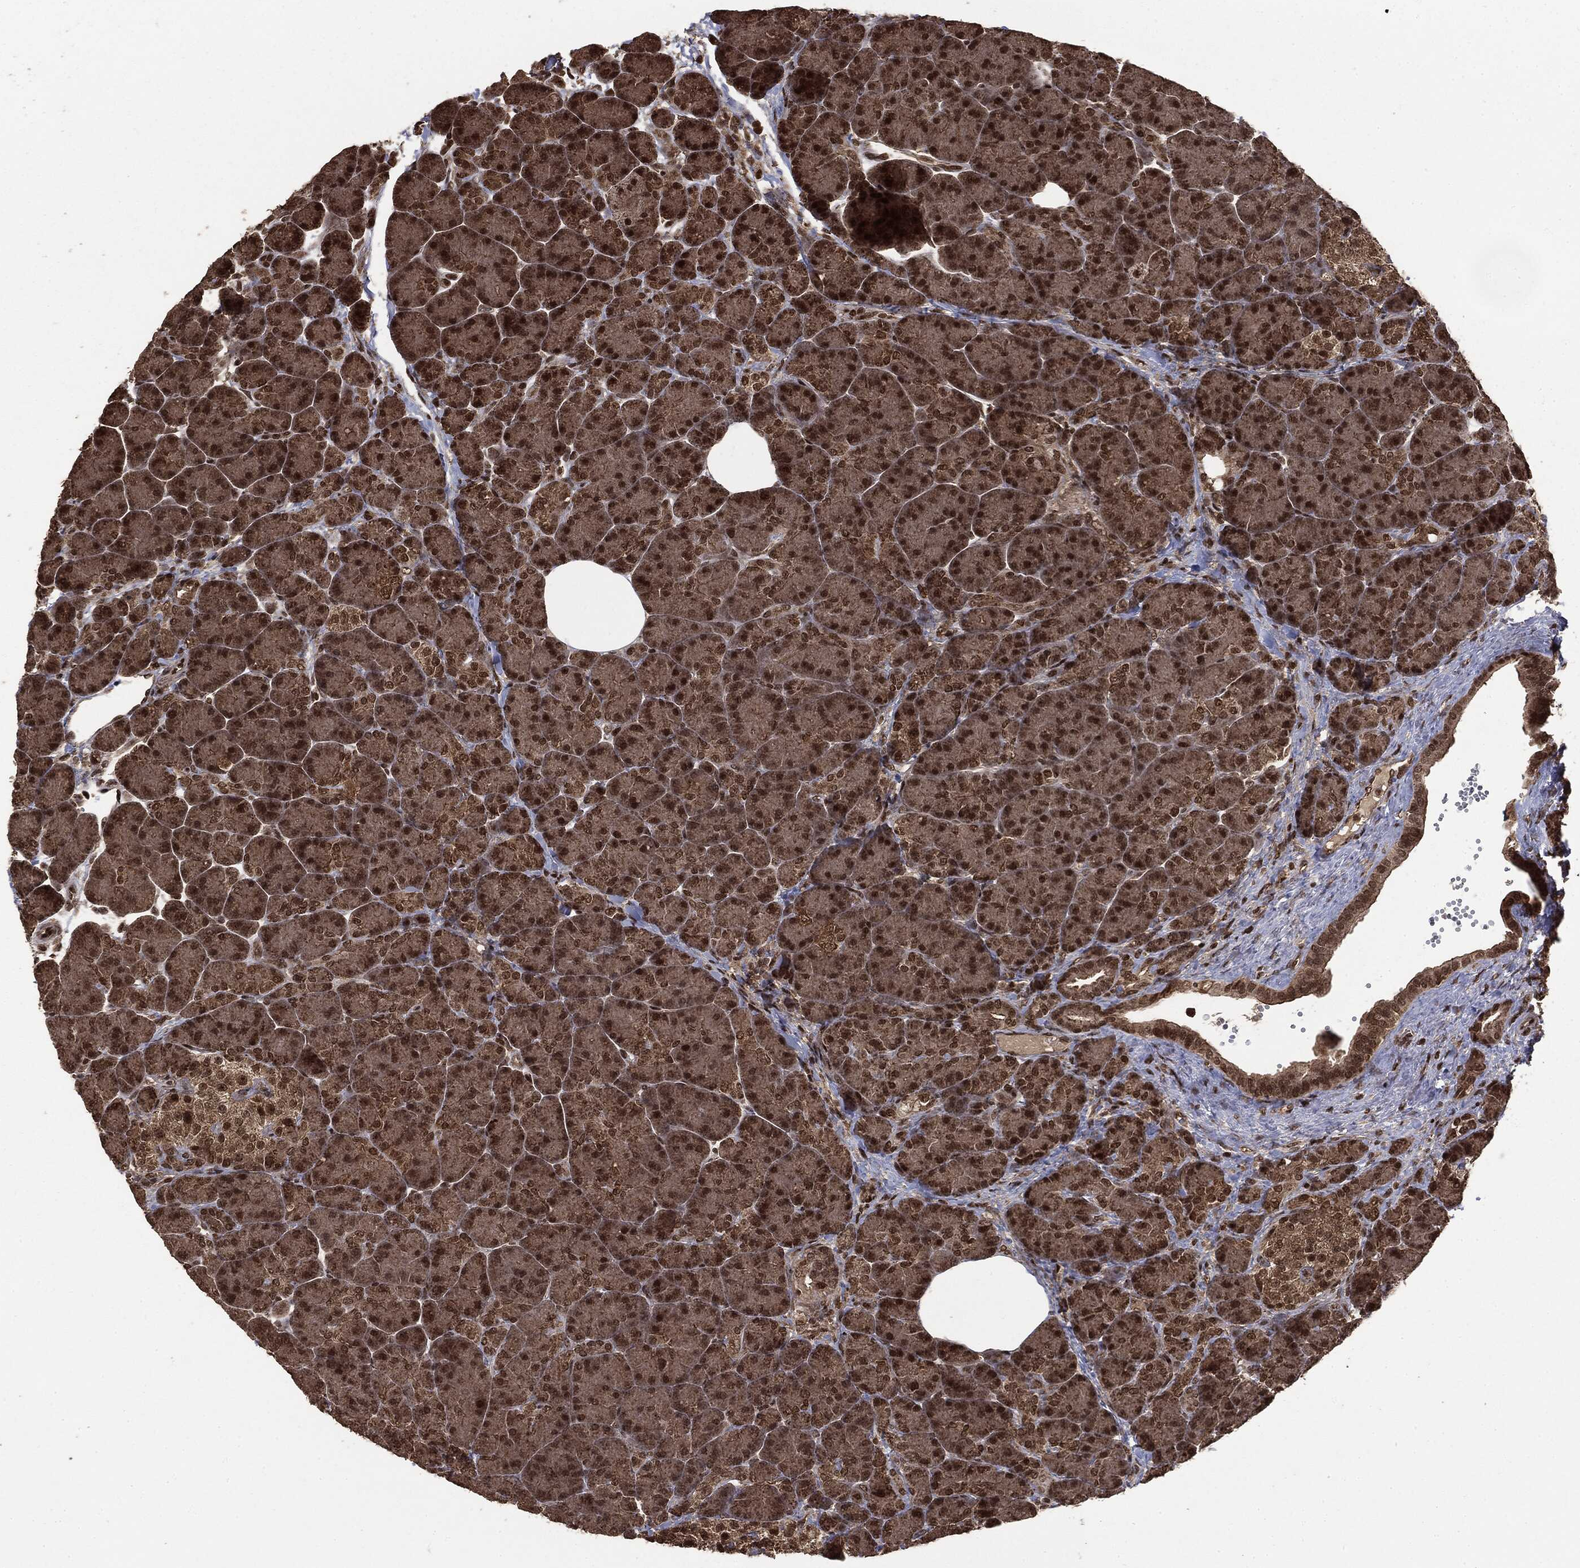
{"staining": {"intensity": "strong", "quantity": ">75%", "location": "nuclear"}, "tissue": "pancreas", "cell_type": "Exocrine glandular cells", "image_type": "normal", "snomed": [{"axis": "morphology", "description": "Normal tissue, NOS"}, {"axis": "topography", "description": "Pancreas"}], "caption": "Protein staining demonstrates strong nuclear staining in approximately >75% of exocrine glandular cells in normal pancreas. (DAB = brown stain, brightfield microscopy at high magnification).", "gene": "CTDP1", "patient": {"sex": "female", "age": 63}}